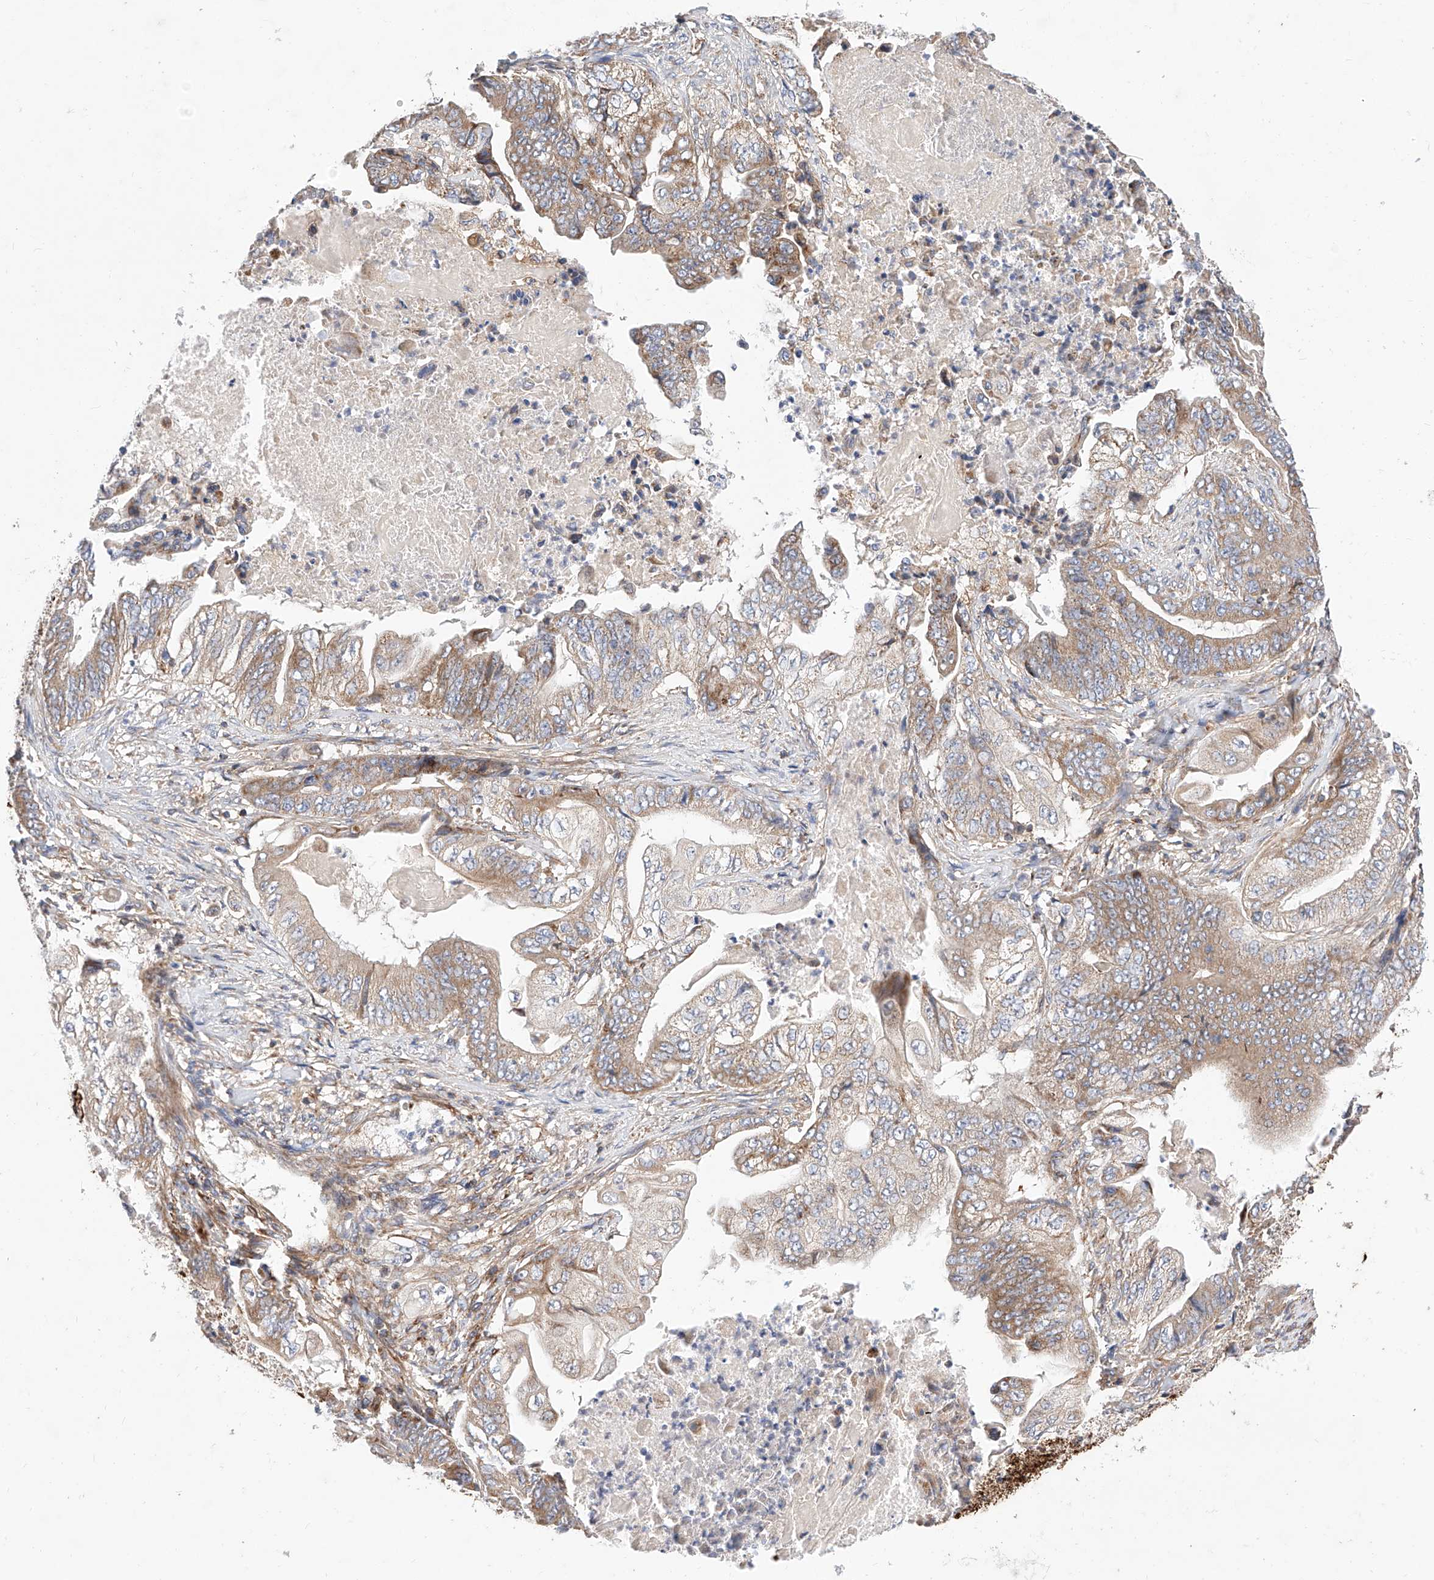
{"staining": {"intensity": "weak", "quantity": ">75%", "location": "cytoplasmic/membranous"}, "tissue": "stomach cancer", "cell_type": "Tumor cells", "image_type": "cancer", "snomed": [{"axis": "morphology", "description": "Adenocarcinoma, NOS"}, {"axis": "topography", "description": "Stomach"}], "caption": "Stomach cancer (adenocarcinoma) tissue shows weak cytoplasmic/membranous positivity in approximately >75% of tumor cells", "gene": "NR1D1", "patient": {"sex": "female", "age": 73}}